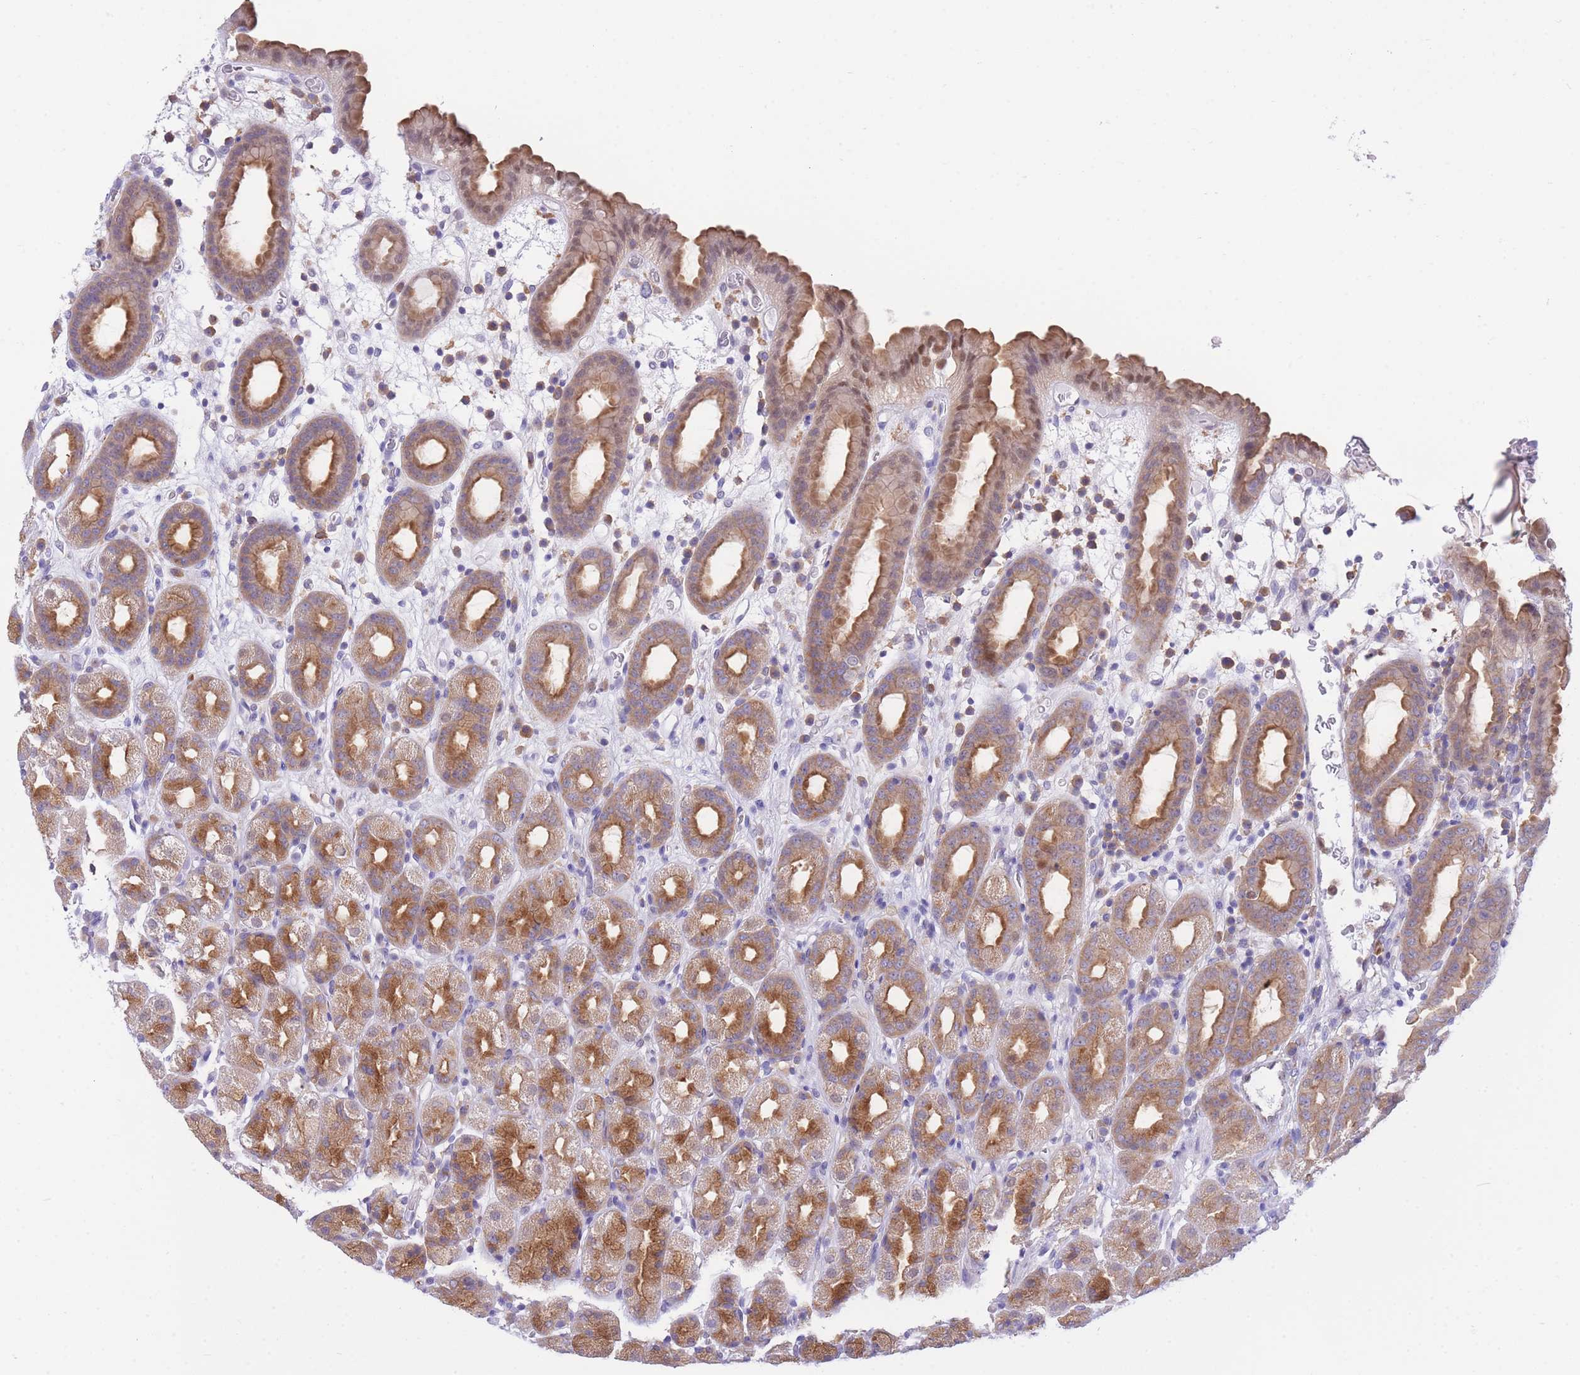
{"staining": {"intensity": "moderate", "quantity": ">75%", "location": "cytoplasmic/membranous,nuclear"}, "tissue": "stomach", "cell_type": "Glandular cells", "image_type": "normal", "snomed": [{"axis": "morphology", "description": "Normal tissue, NOS"}, {"axis": "topography", "description": "Stomach, upper"}, {"axis": "topography", "description": "Stomach, lower"}, {"axis": "topography", "description": "Small intestine"}], "caption": "Glandular cells demonstrate medium levels of moderate cytoplasmic/membranous,nuclear staining in about >75% of cells in normal human stomach. (Brightfield microscopy of DAB IHC at high magnification).", "gene": "NAMPT", "patient": {"sex": "male", "age": 68}}